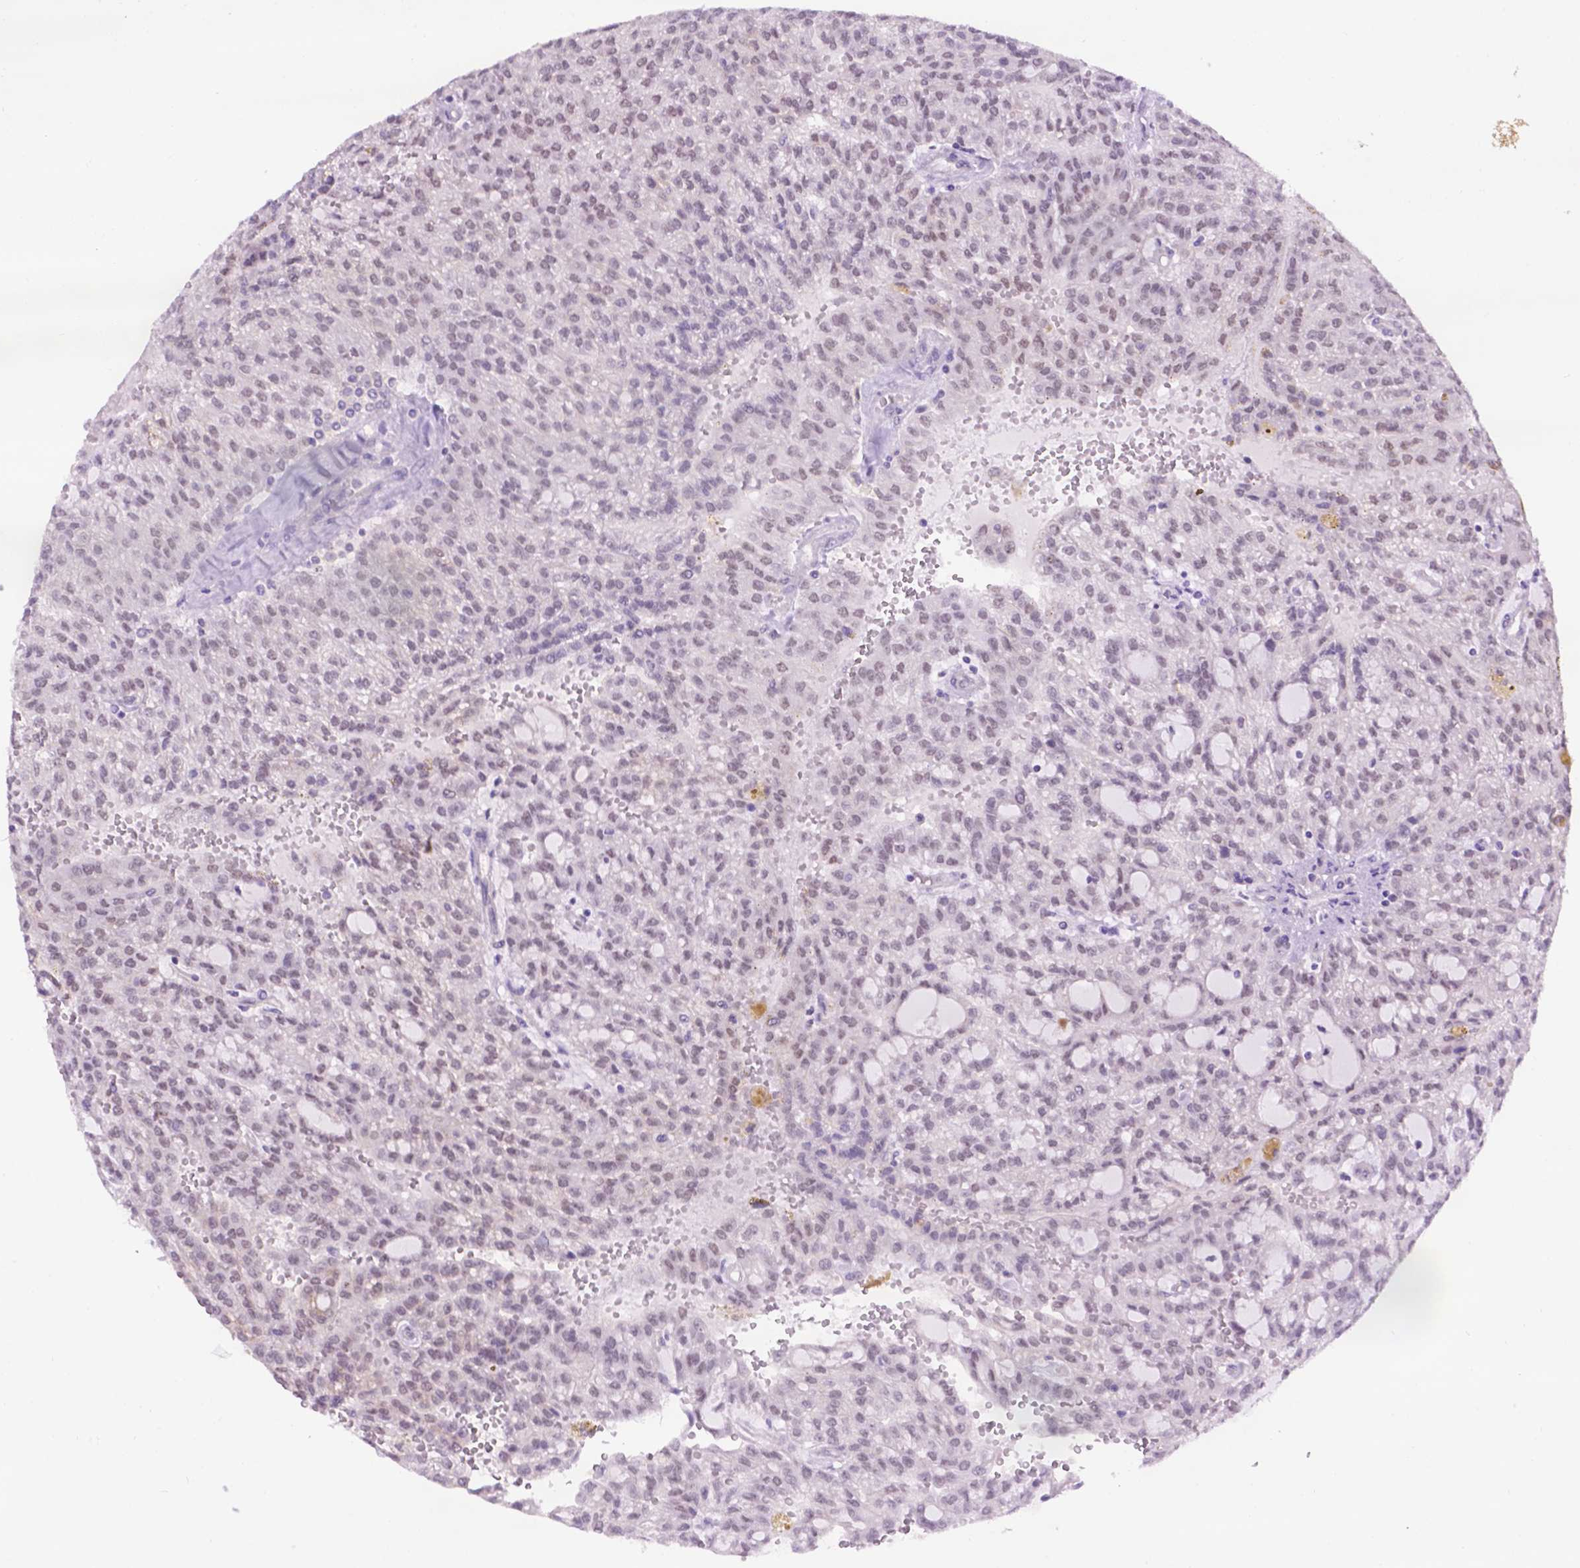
{"staining": {"intensity": "weak", "quantity": "<25%", "location": "nuclear"}, "tissue": "renal cancer", "cell_type": "Tumor cells", "image_type": "cancer", "snomed": [{"axis": "morphology", "description": "Adenocarcinoma, NOS"}, {"axis": "topography", "description": "Kidney"}], "caption": "The histopathology image shows no staining of tumor cells in renal cancer.", "gene": "TACSTD2", "patient": {"sex": "male", "age": 63}}